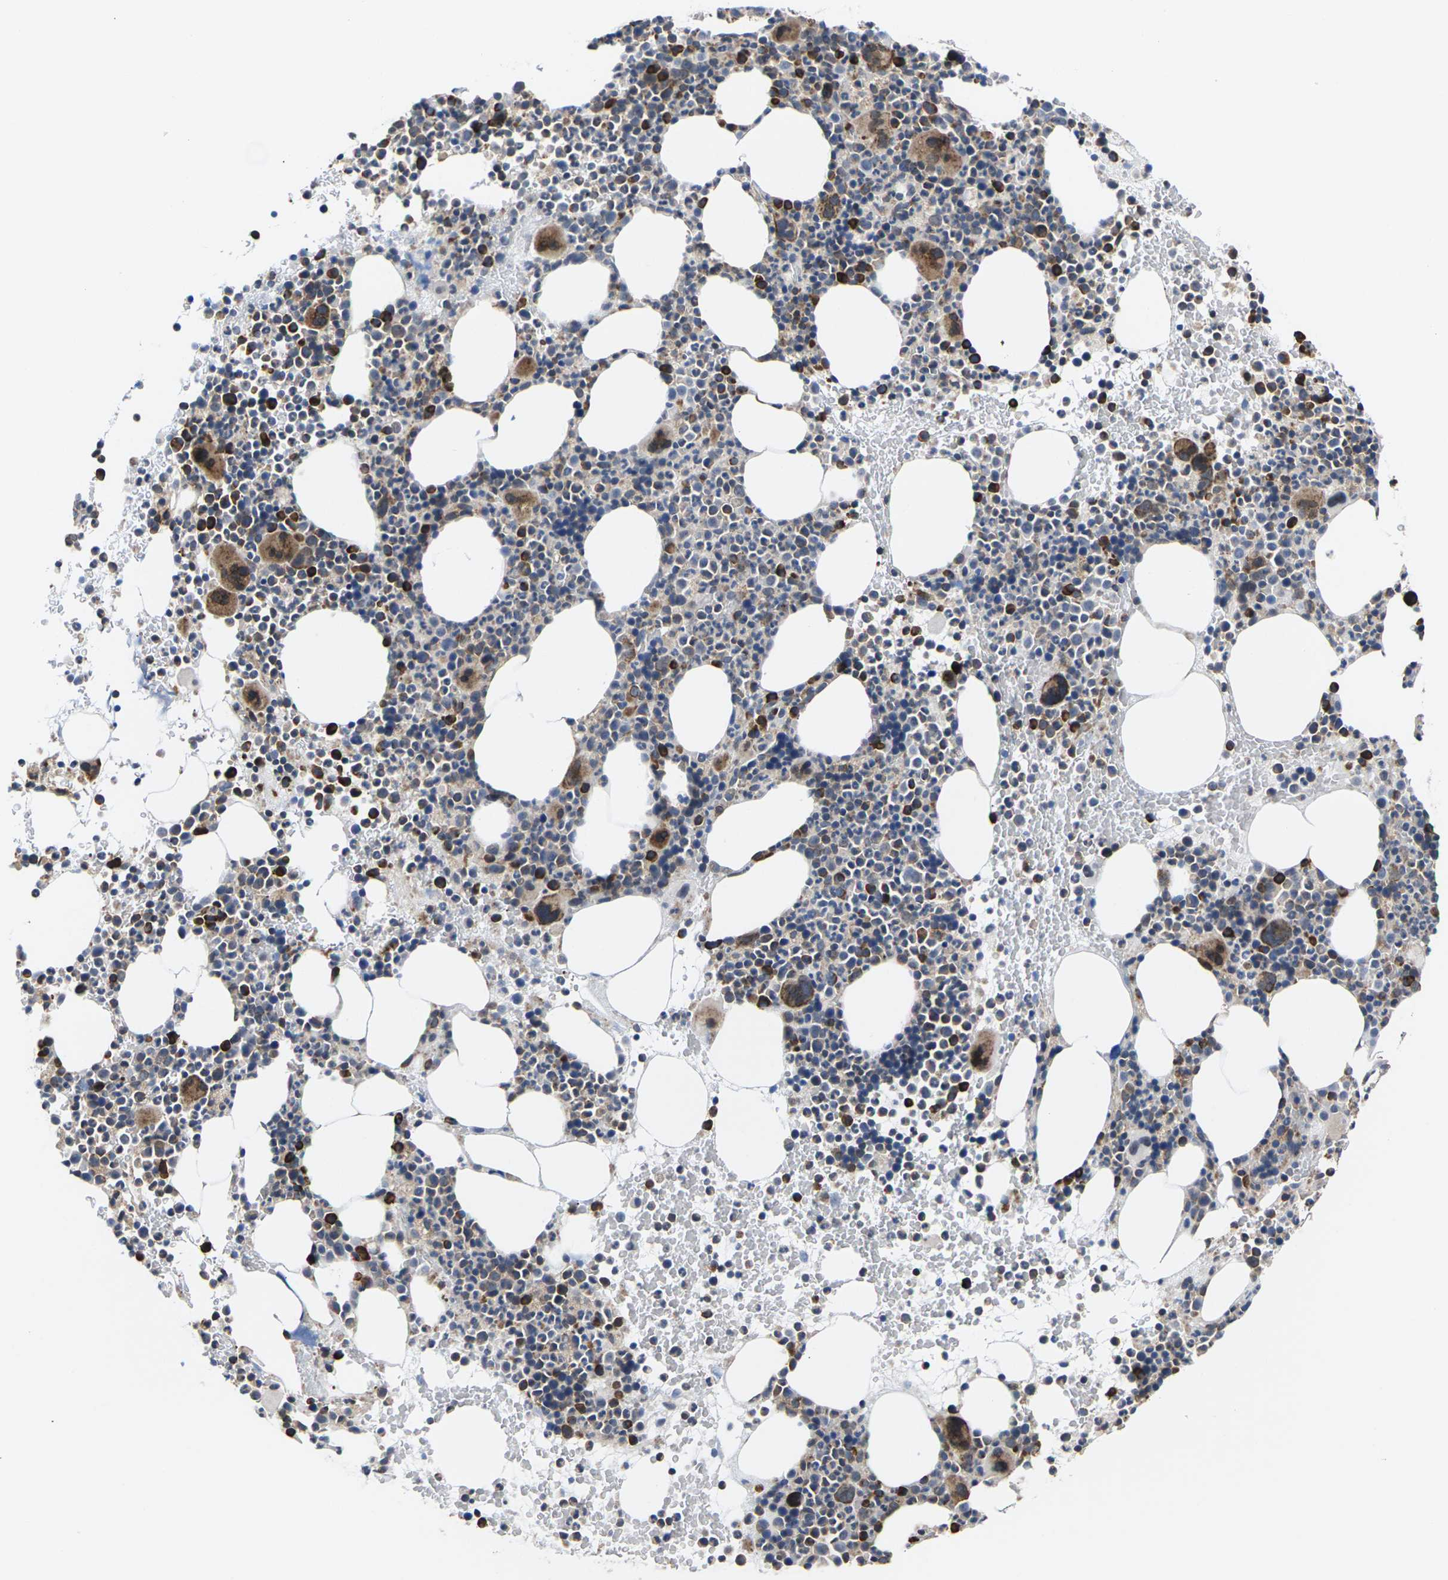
{"staining": {"intensity": "moderate", "quantity": "25%-75%", "location": "cytoplasmic/membranous"}, "tissue": "bone marrow", "cell_type": "Hematopoietic cells", "image_type": "normal", "snomed": [{"axis": "morphology", "description": "Normal tissue, NOS"}, {"axis": "morphology", "description": "Inflammation, NOS"}, {"axis": "topography", "description": "Bone marrow"}], "caption": "DAB (3,3'-diaminobenzidine) immunohistochemical staining of normal bone marrow shows moderate cytoplasmic/membranous protein expression in approximately 25%-75% of hematopoietic cells. The protein of interest is stained brown, and the nuclei are stained in blue (DAB (3,3'-diaminobenzidine) IHC with brightfield microscopy, high magnification).", "gene": "PDZK1IP1", "patient": {"sex": "male", "age": 73}}